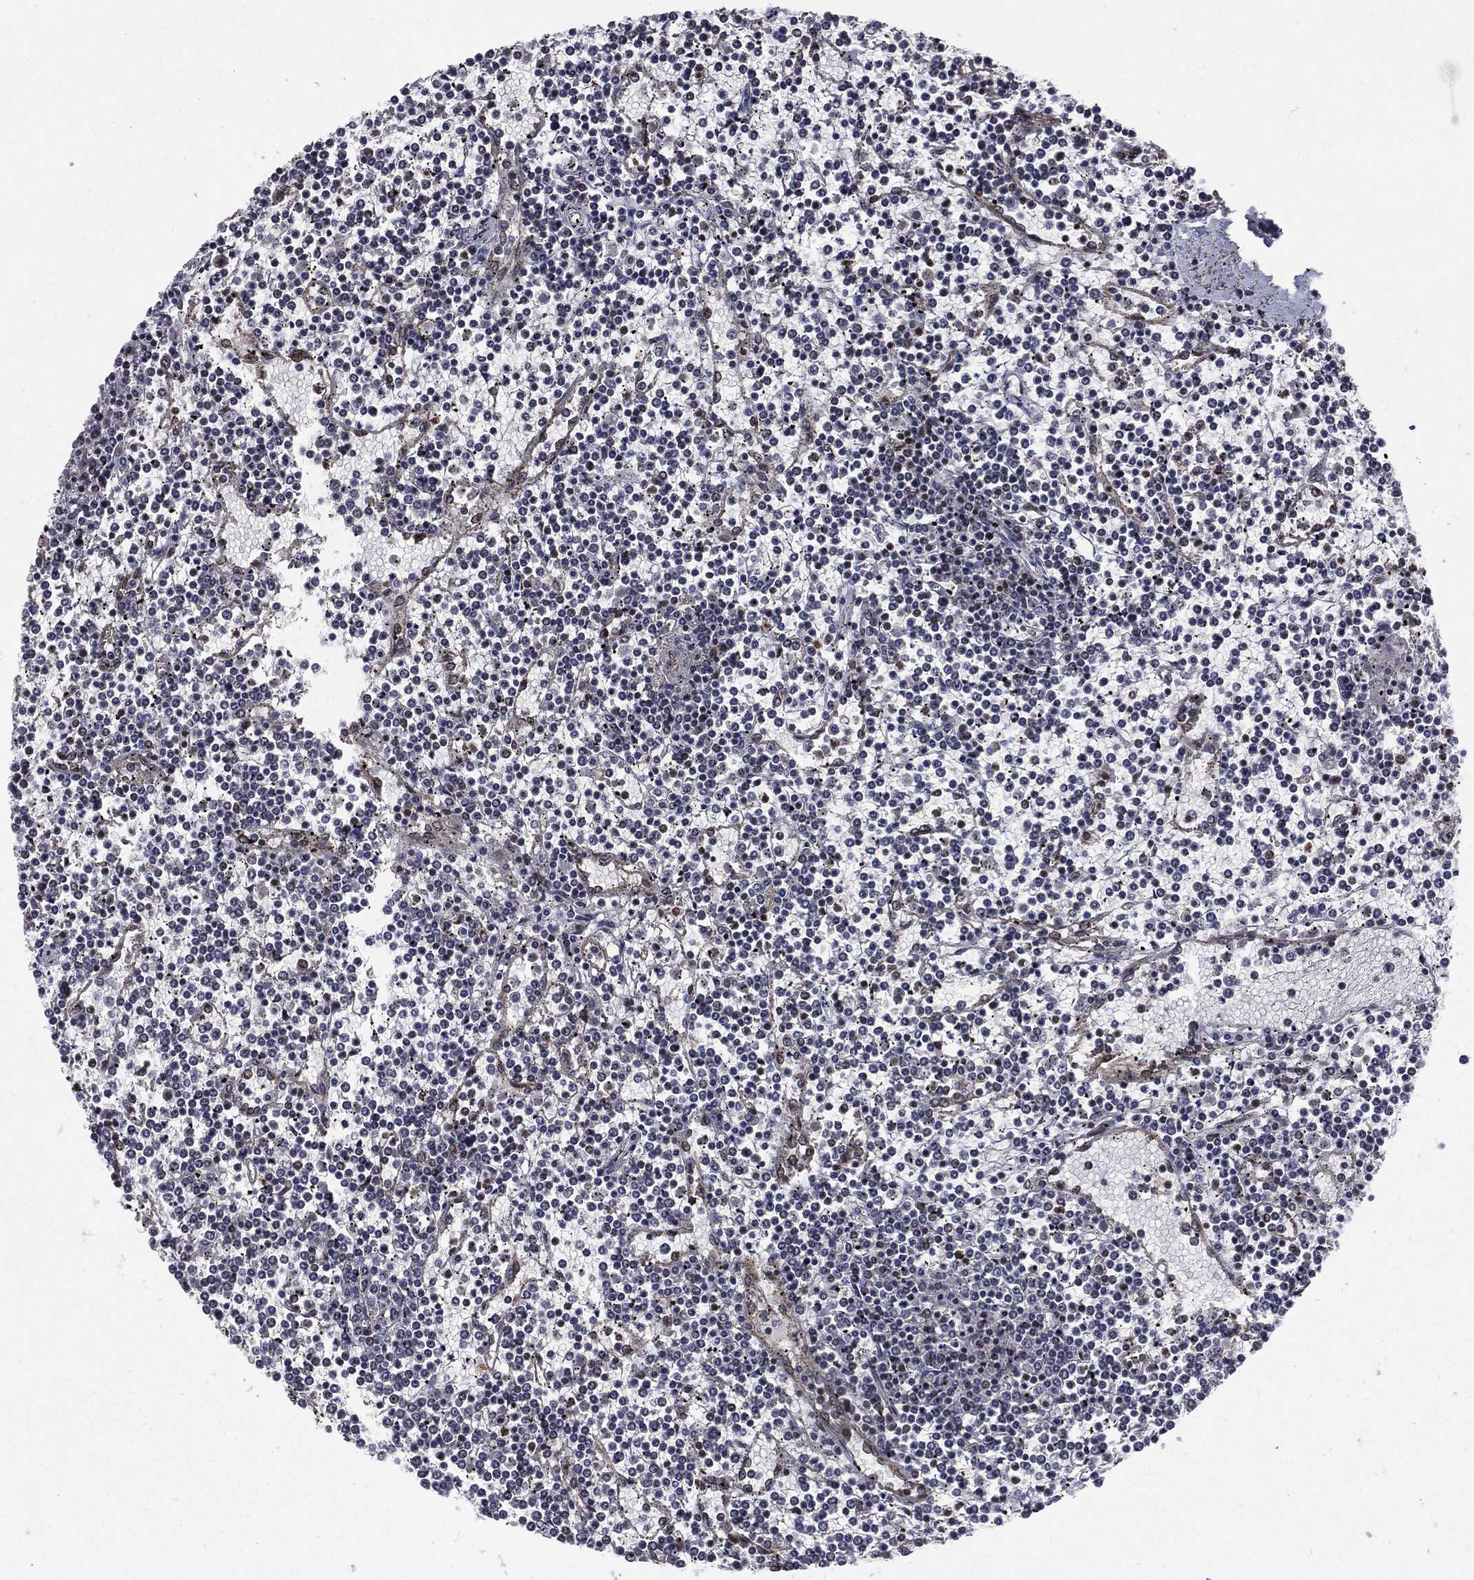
{"staining": {"intensity": "moderate", "quantity": "<25%", "location": "nuclear"}, "tissue": "lymphoma", "cell_type": "Tumor cells", "image_type": "cancer", "snomed": [{"axis": "morphology", "description": "Malignant lymphoma, non-Hodgkin's type, Low grade"}, {"axis": "topography", "description": "Spleen"}], "caption": "A brown stain highlights moderate nuclear positivity of a protein in human low-grade malignant lymphoma, non-Hodgkin's type tumor cells. (DAB = brown stain, brightfield microscopy at high magnification).", "gene": "SMC3", "patient": {"sex": "female", "age": 19}}